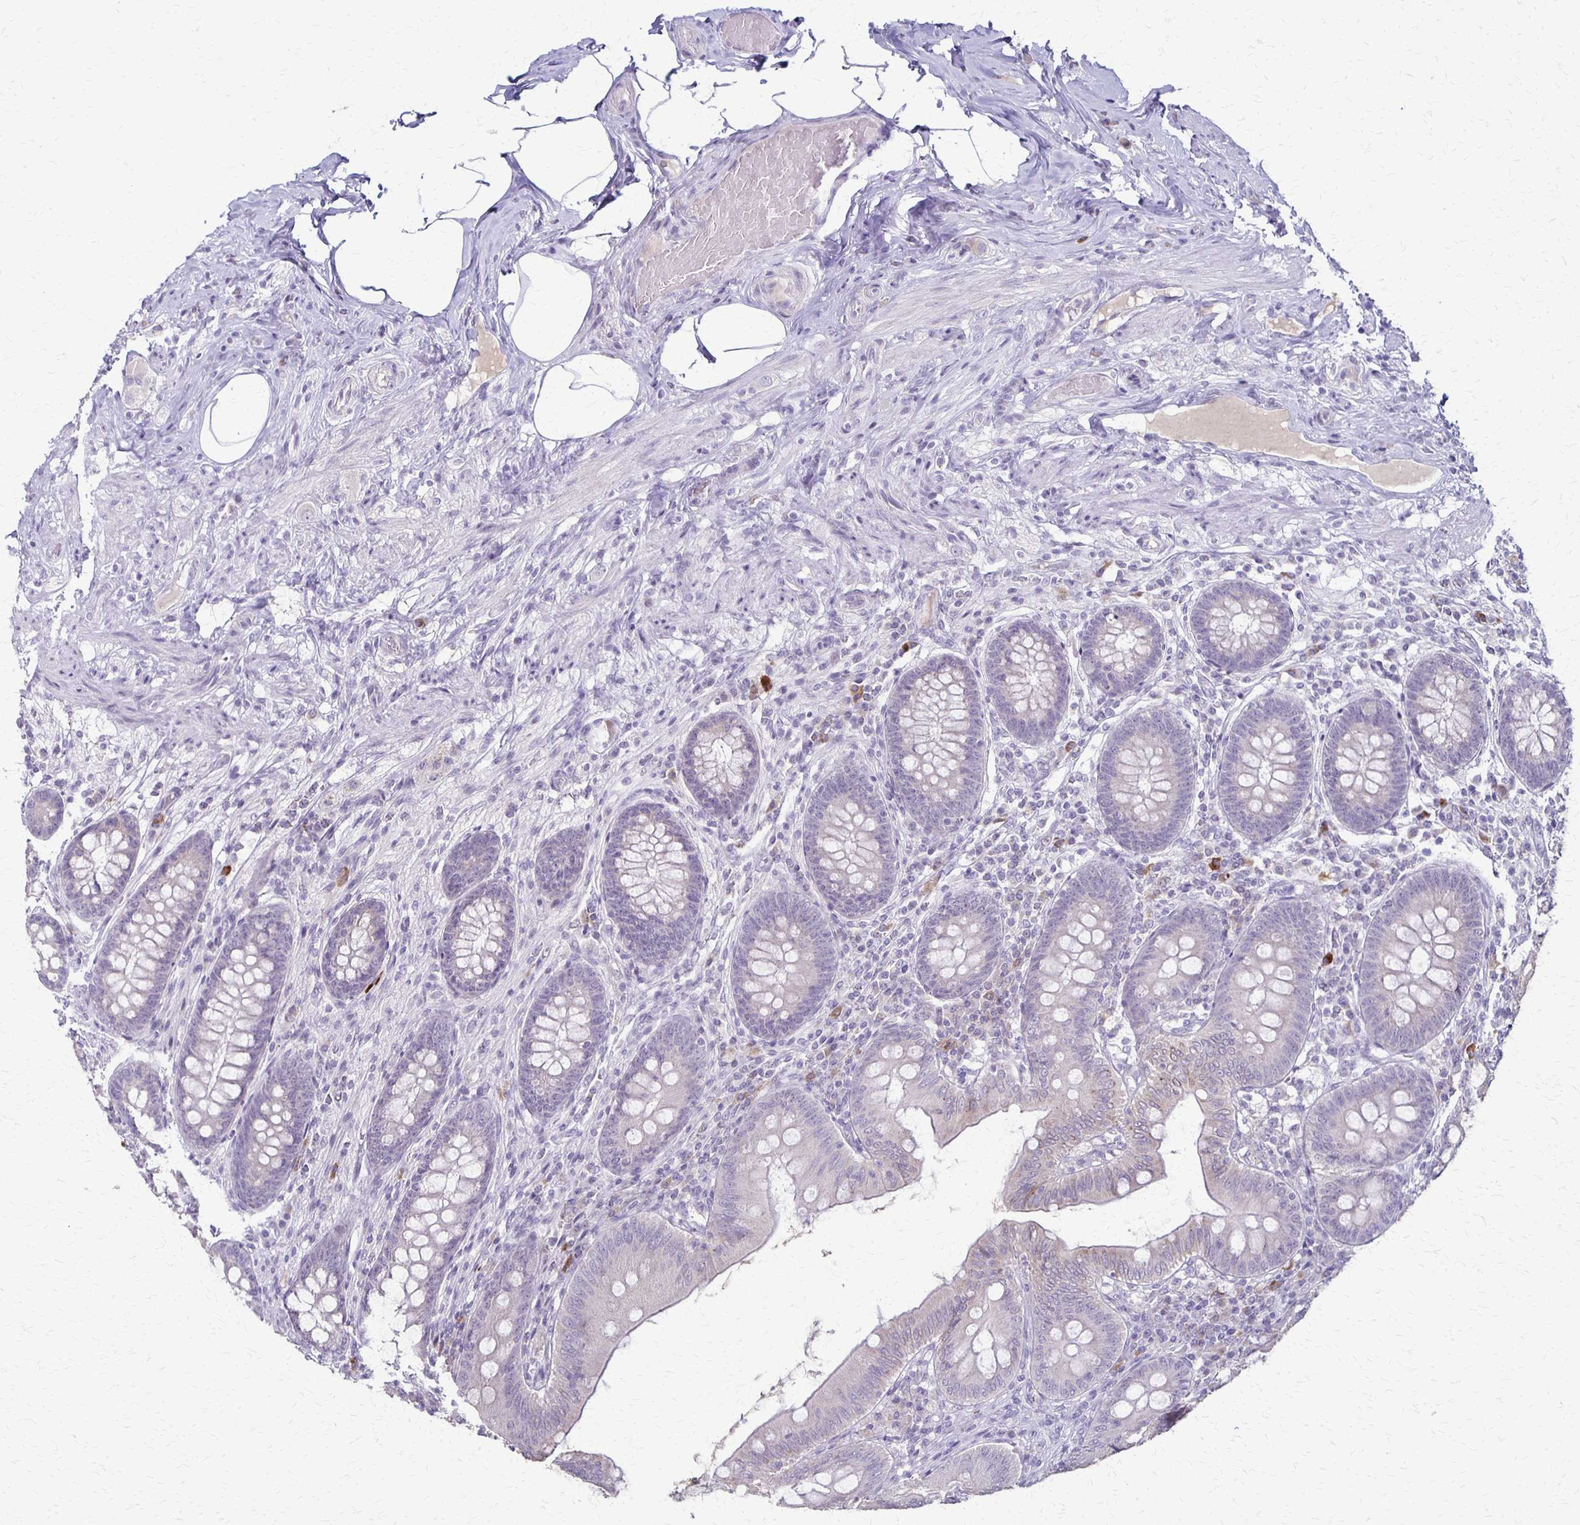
{"staining": {"intensity": "negative", "quantity": "none", "location": "none"}, "tissue": "appendix", "cell_type": "Glandular cells", "image_type": "normal", "snomed": [{"axis": "morphology", "description": "Normal tissue, NOS"}, {"axis": "topography", "description": "Appendix"}], "caption": "Immunohistochemical staining of normal appendix displays no significant expression in glandular cells. (Immunohistochemistry (ihc), brightfield microscopy, high magnification).", "gene": "SLC35E2B", "patient": {"sex": "male", "age": 71}}